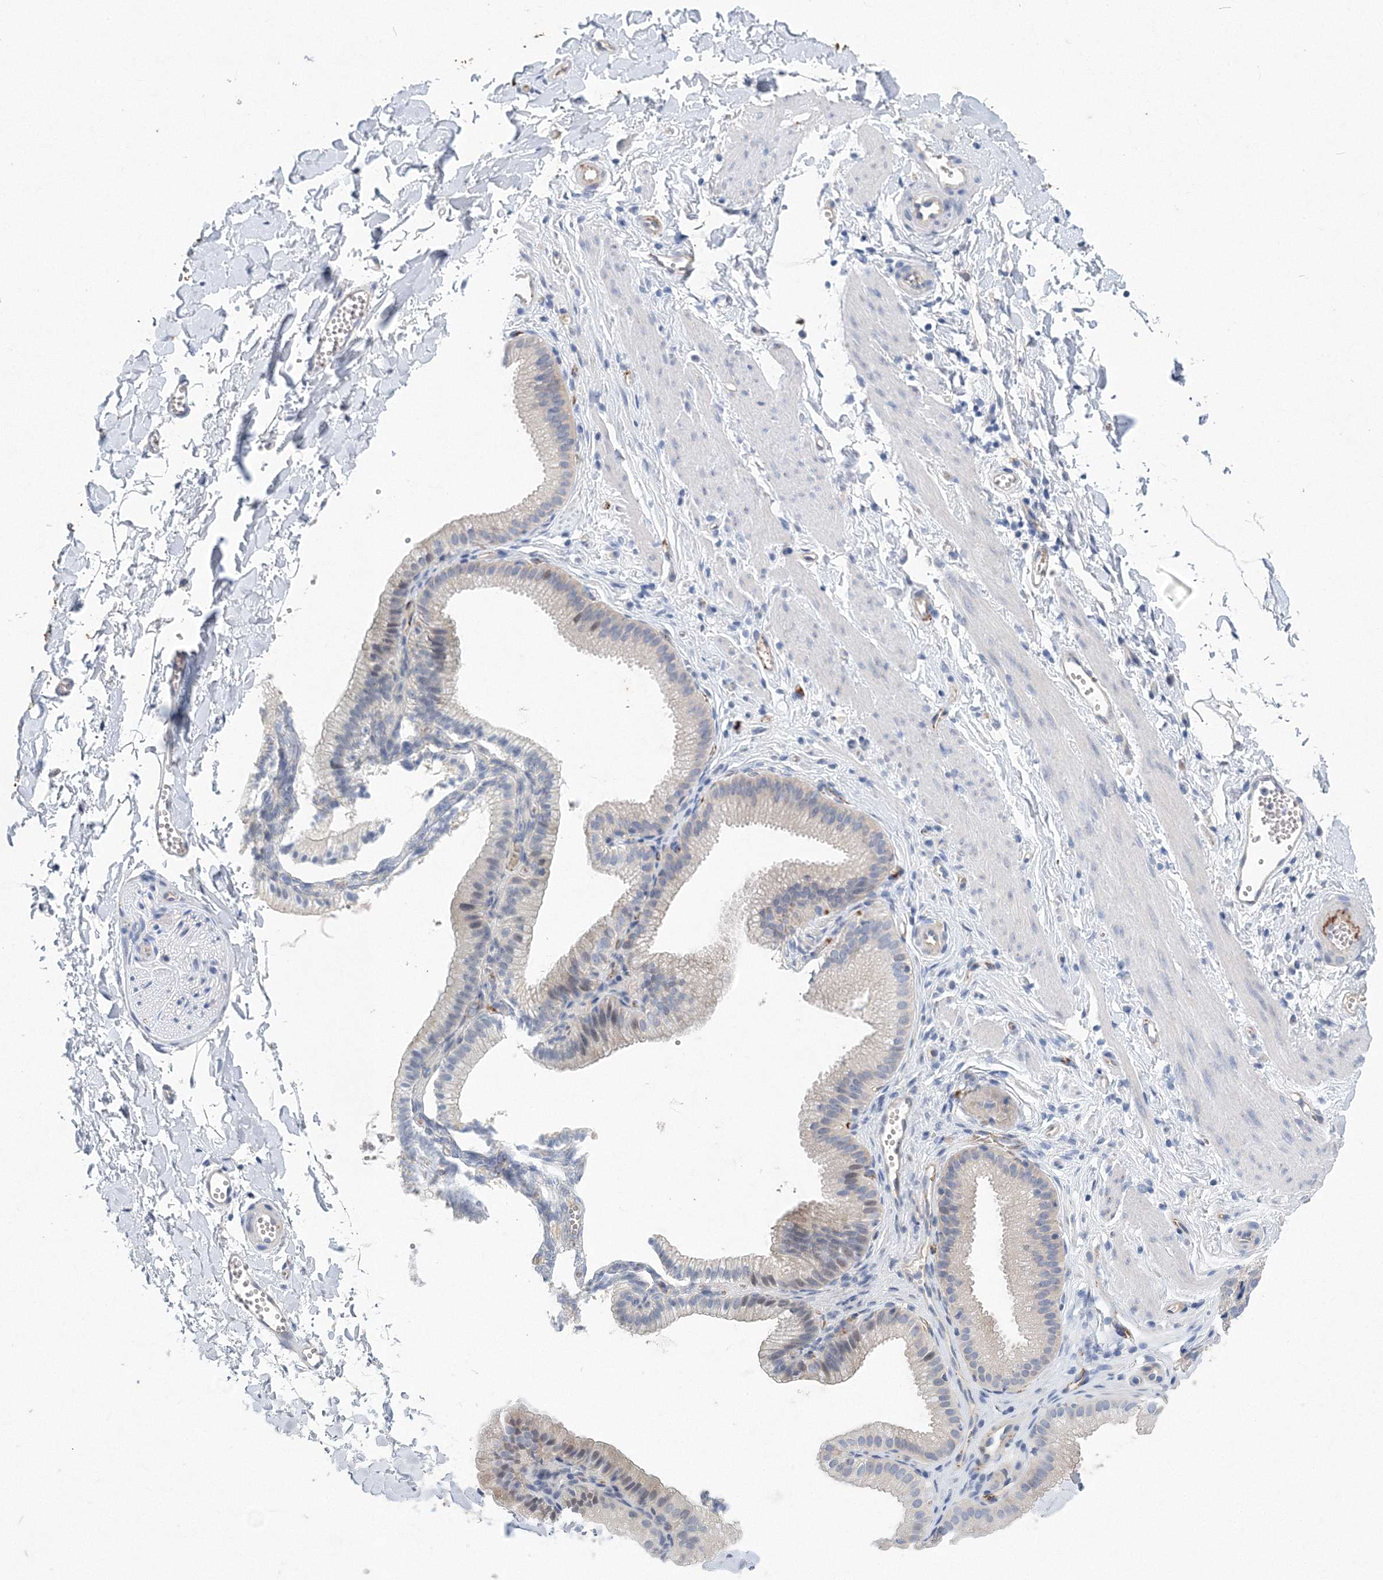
{"staining": {"intensity": "negative", "quantity": "none", "location": "none"}, "tissue": "adipose tissue", "cell_type": "Adipocytes", "image_type": "normal", "snomed": [{"axis": "morphology", "description": "Normal tissue, NOS"}, {"axis": "topography", "description": "Gallbladder"}, {"axis": "topography", "description": "Peripheral nerve tissue"}], "caption": "An IHC photomicrograph of normal adipose tissue is shown. There is no staining in adipocytes of adipose tissue. The staining was performed using DAB to visualize the protein expression in brown, while the nuclei were stained in blue with hematoxylin (Magnification: 20x).", "gene": "TANC1", "patient": {"sex": "male", "age": 38}}